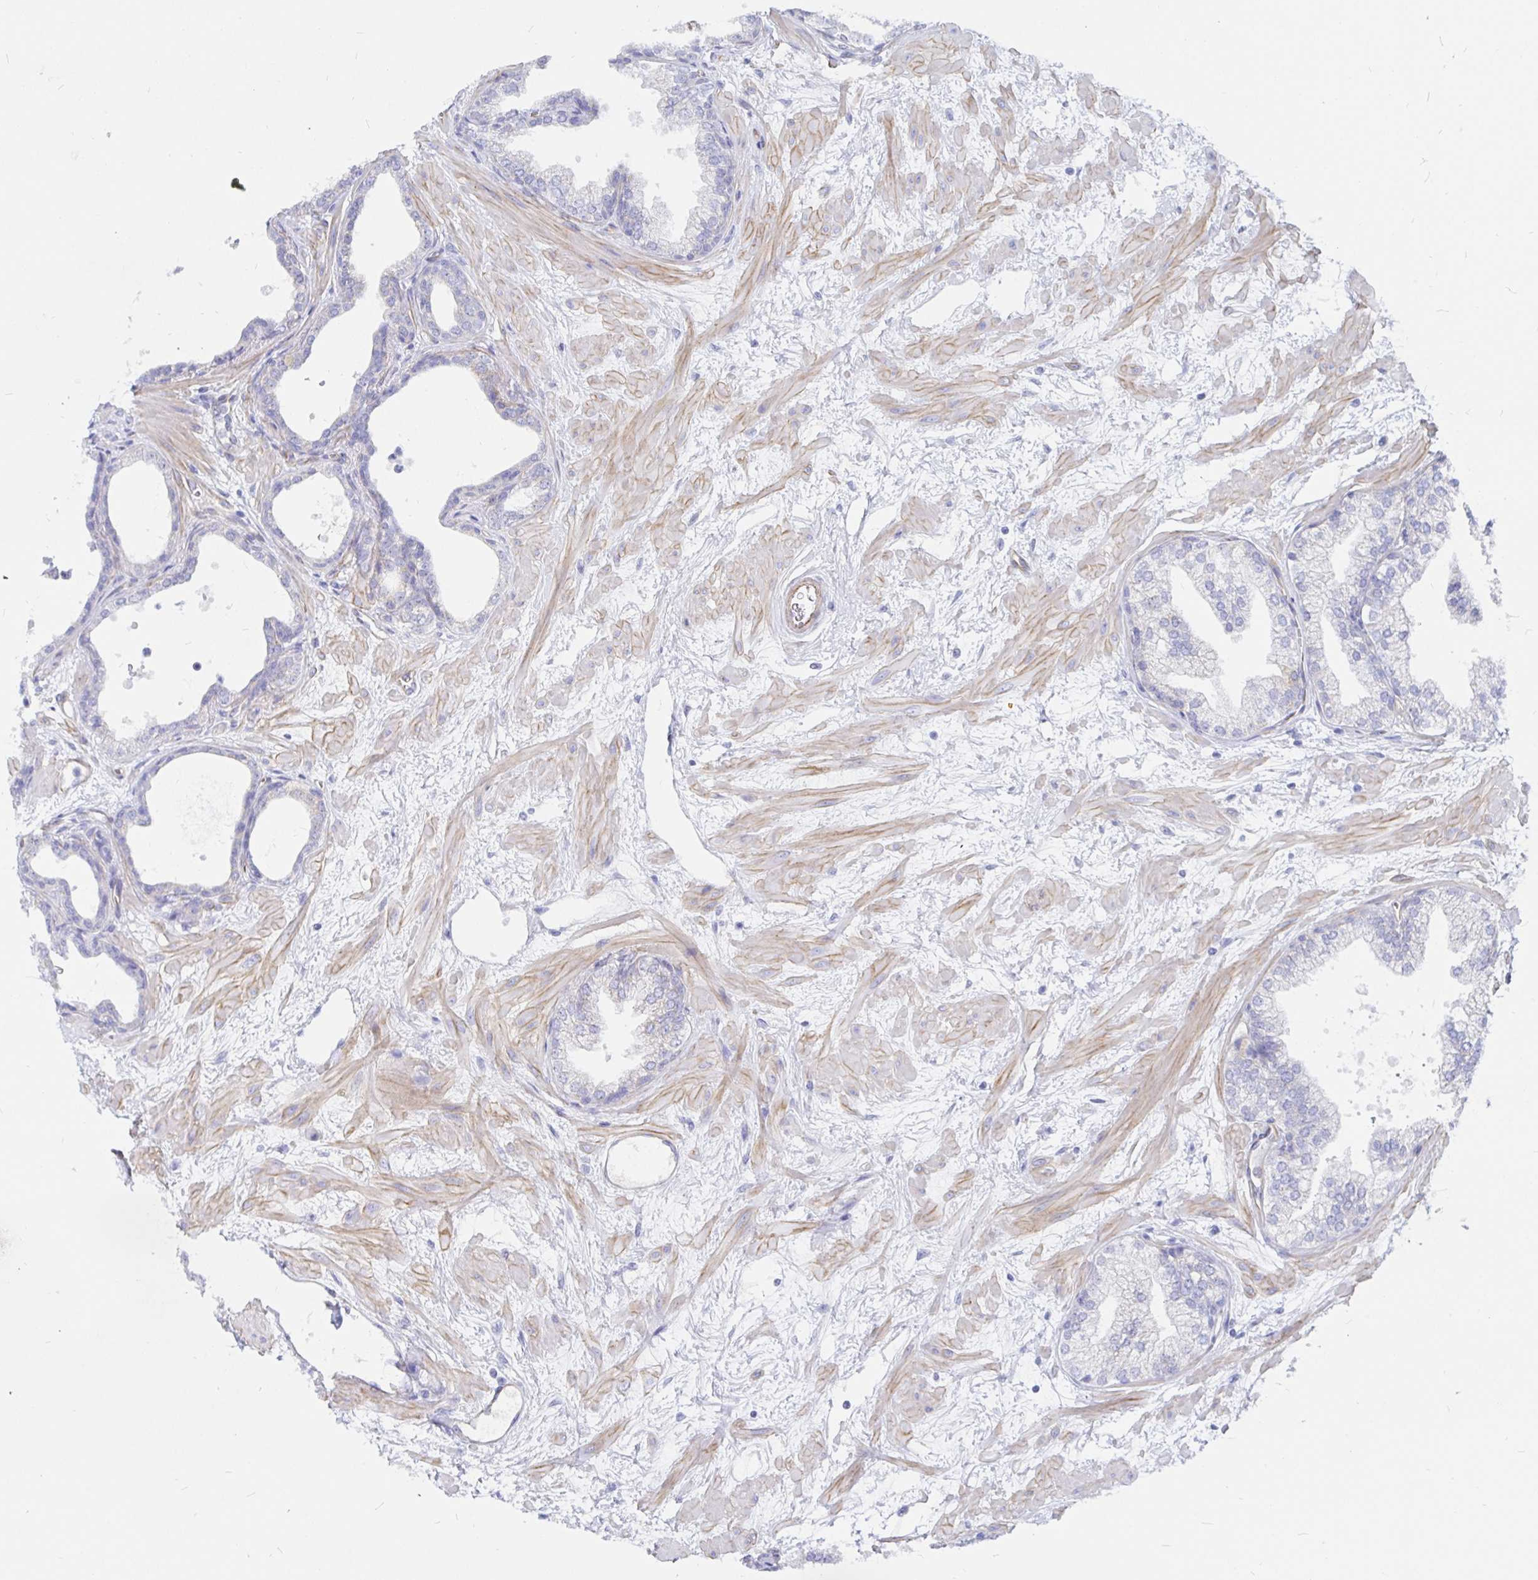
{"staining": {"intensity": "negative", "quantity": "none", "location": "none"}, "tissue": "prostate", "cell_type": "Glandular cells", "image_type": "normal", "snomed": [{"axis": "morphology", "description": "Normal tissue, NOS"}, {"axis": "topography", "description": "Prostate"}], "caption": "A high-resolution image shows IHC staining of unremarkable prostate, which shows no significant expression in glandular cells.", "gene": "COX16", "patient": {"sex": "male", "age": 37}}